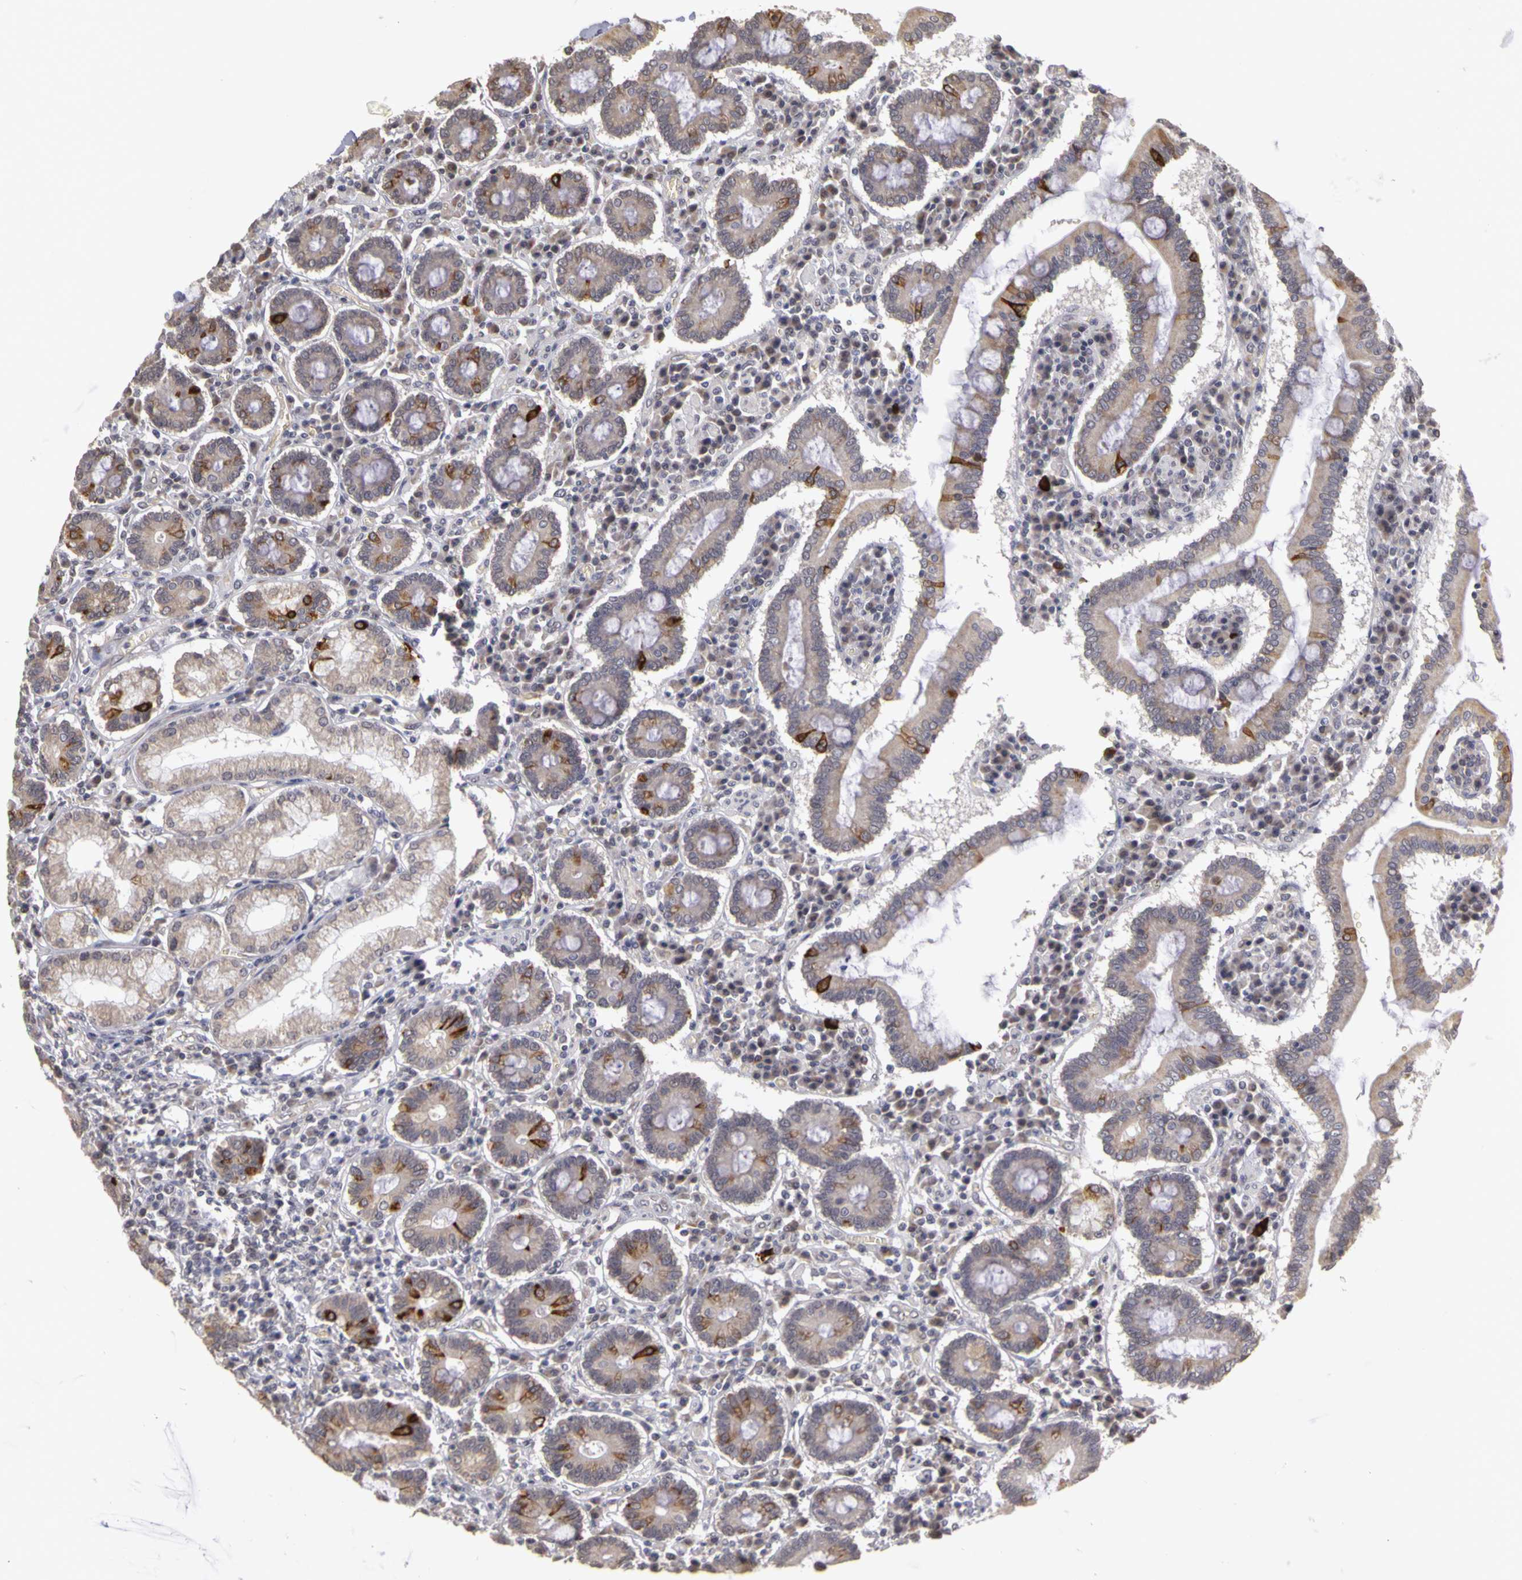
{"staining": {"intensity": "moderate", "quantity": "<25%", "location": "cytoplasmic/membranous"}, "tissue": "duodenum", "cell_type": "Glandular cells", "image_type": "normal", "snomed": [{"axis": "morphology", "description": "Normal tissue, NOS"}, {"axis": "topography", "description": "Duodenum"}], "caption": "Duodenum stained with DAB immunohistochemistry exhibits low levels of moderate cytoplasmic/membranous staining in approximately <25% of glandular cells. (DAB IHC with brightfield microscopy, high magnification).", "gene": "FRMD7", "patient": {"sex": "female", "age": 73}}